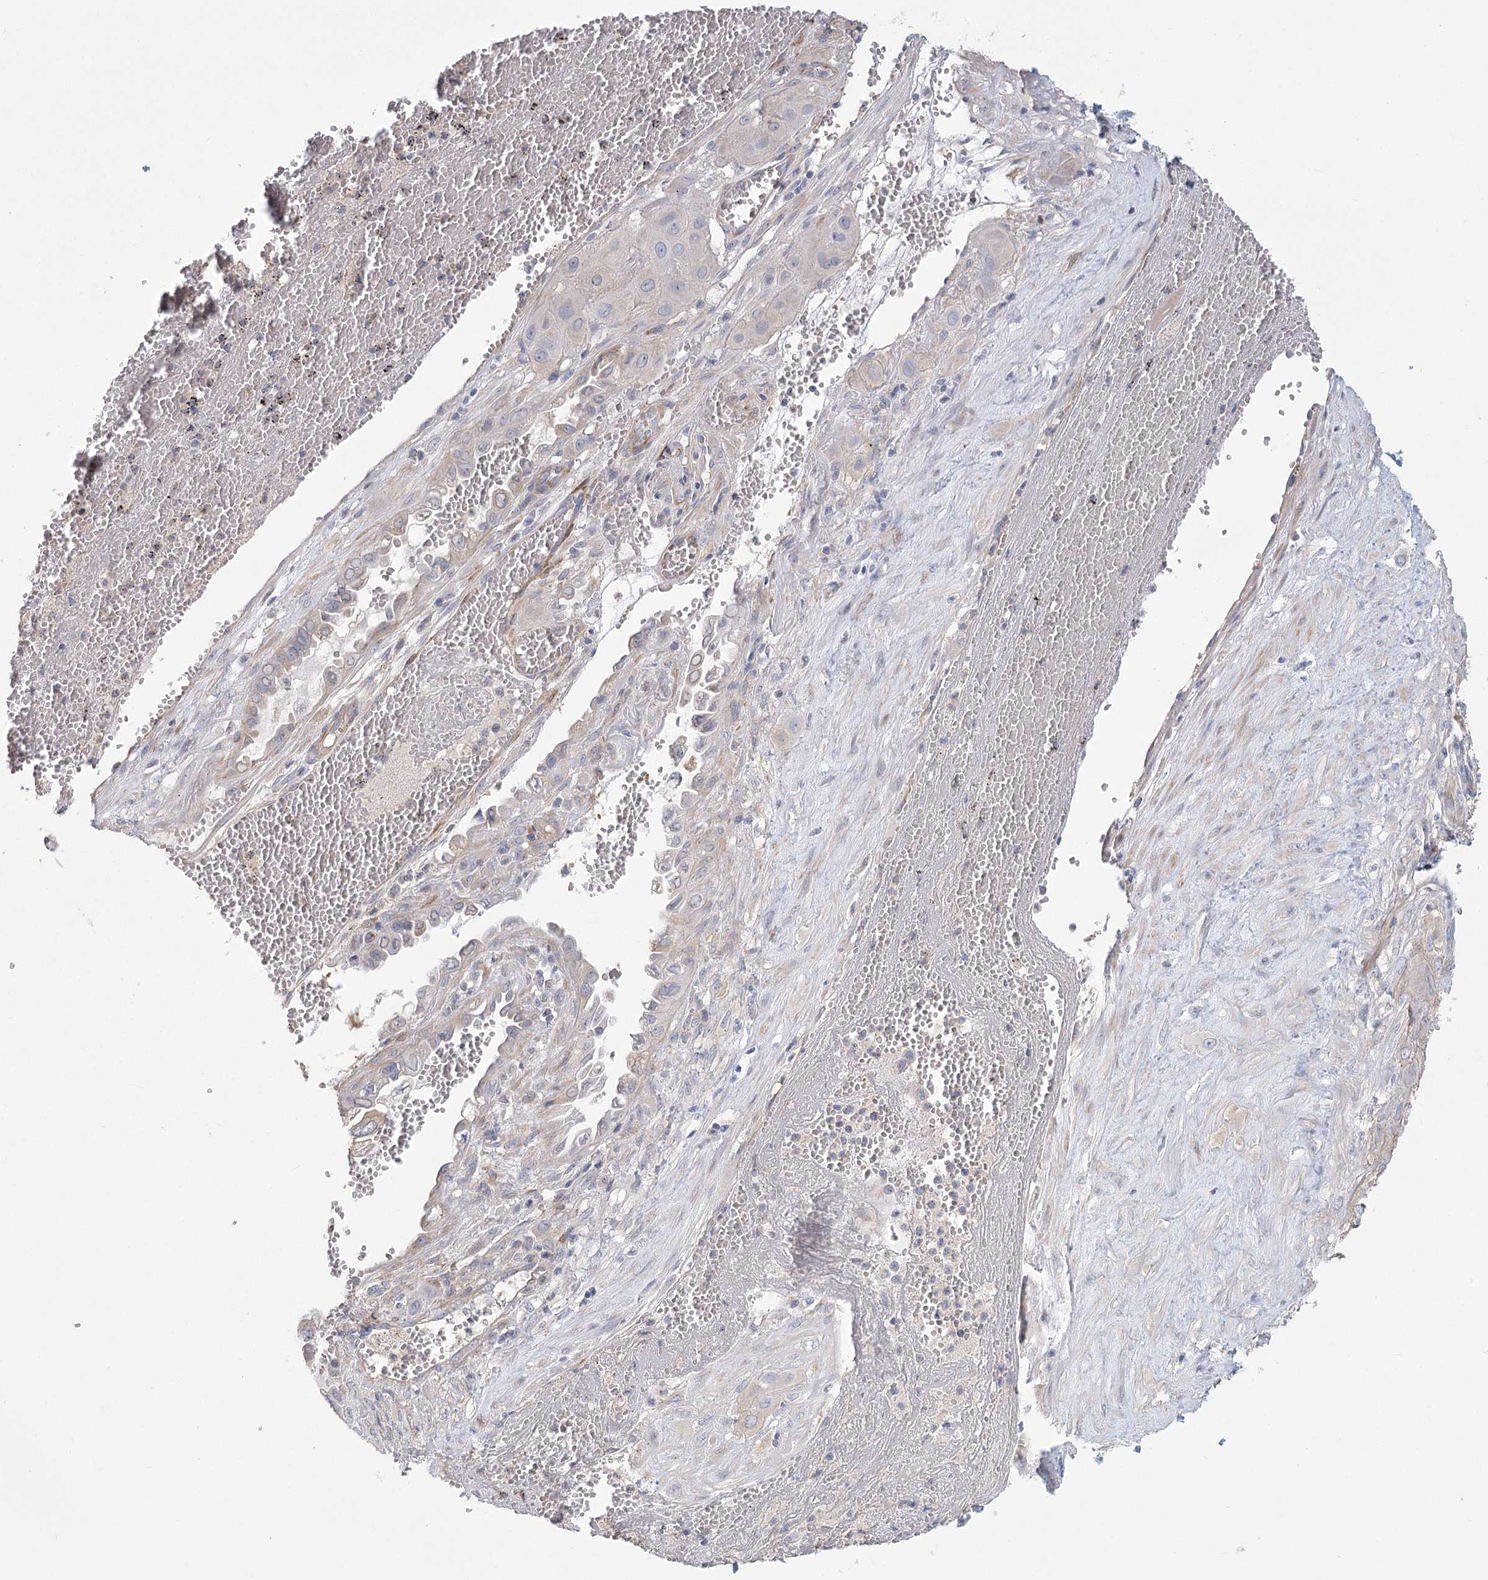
{"staining": {"intensity": "negative", "quantity": "none", "location": "none"}, "tissue": "cervical cancer", "cell_type": "Tumor cells", "image_type": "cancer", "snomed": [{"axis": "morphology", "description": "Squamous cell carcinoma, NOS"}, {"axis": "topography", "description": "Cervix"}], "caption": "Immunohistochemical staining of human cervical cancer shows no significant positivity in tumor cells.", "gene": "CNTLN", "patient": {"sex": "female", "age": 34}}